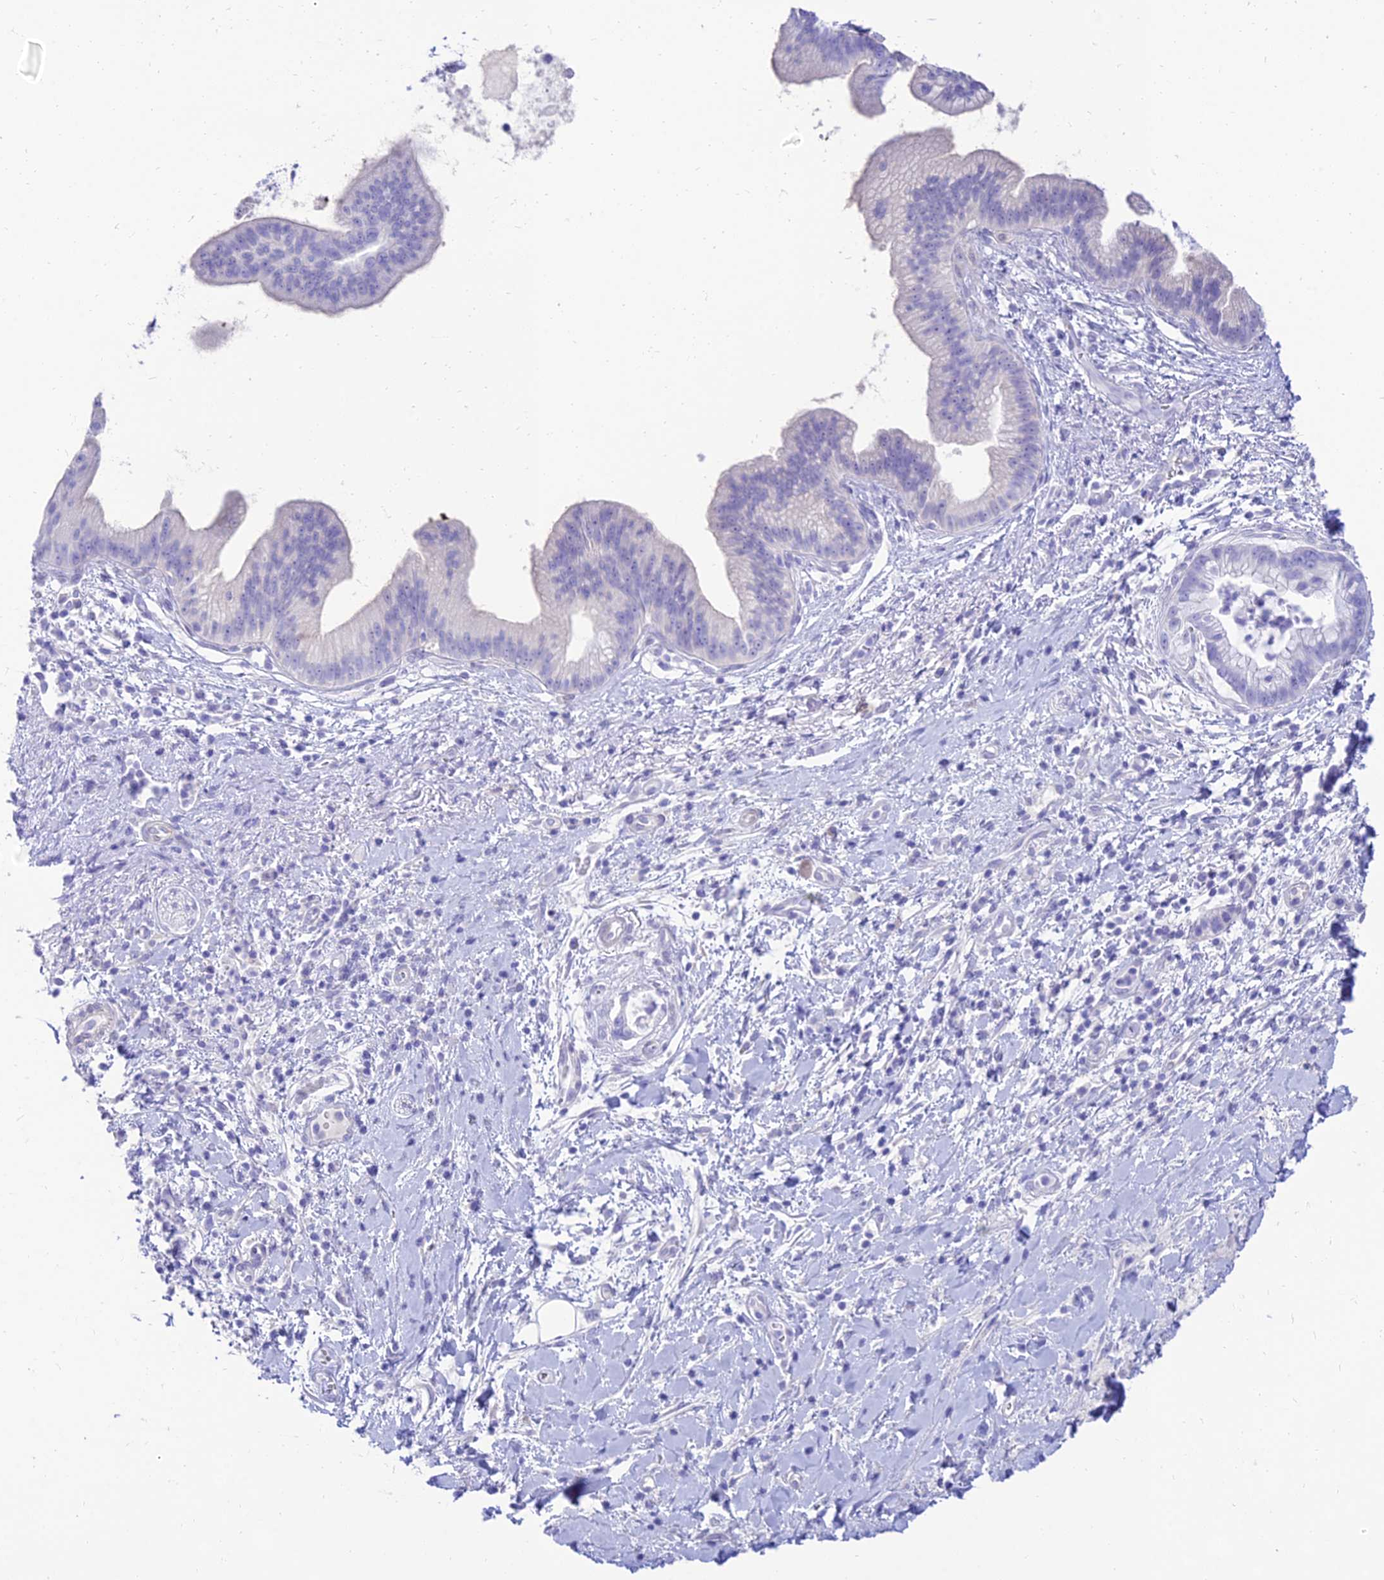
{"staining": {"intensity": "negative", "quantity": "none", "location": "none"}, "tissue": "pancreatic cancer", "cell_type": "Tumor cells", "image_type": "cancer", "snomed": [{"axis": "morphology", "description": "Adenocarcinoma, NOS"}, {"axis": "topography", "description": "Pancreas"}], "caption": "Tumor cells show no significant expression in pancreatic cancer. Nuclei are stained in blue.", "gene": "TAC3", "patient": {"sex": "male", "age": 78}}